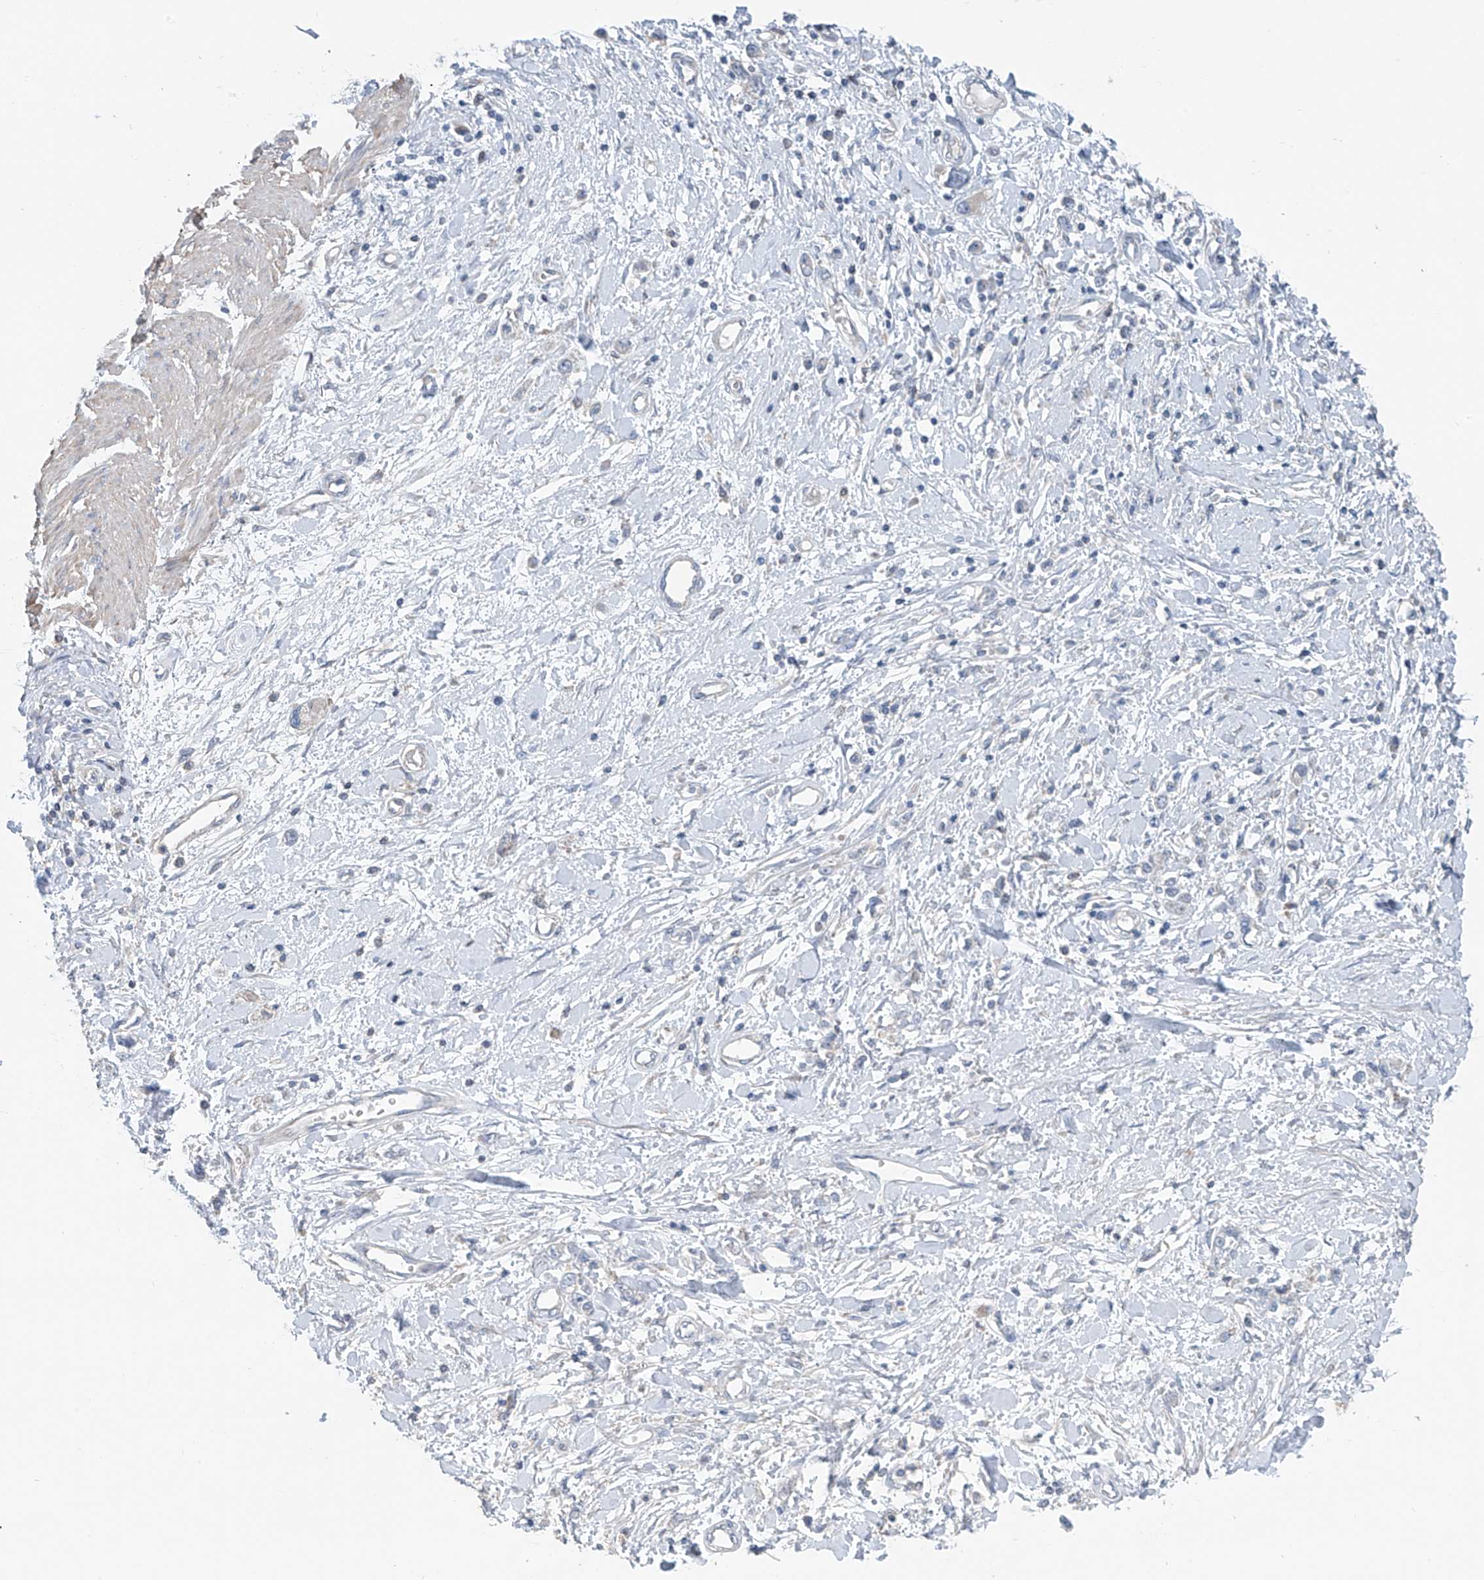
{"staining": {"intensity": "negative", "quantity": "none", "location": "none"}, "tissue": "stomach cancer", "cell_type": "Tumor cells", "image_type": "cancer", "snomed": [{"axis": "morphology", "description": "Adenocarcinoma, NOS"}, {"axis": "topography", "description": "Stomach"}], "caption": "A high-resolution micrograph shows IHC staining of stomach cancer, which demonstrates no significant staining in tumor cells. The staining is performed using DAB brown chromogen with nuclei counter-stained in using hematoxylin.", "gene": "SYN3", "patient": {"sex": "female", "age": 76}}